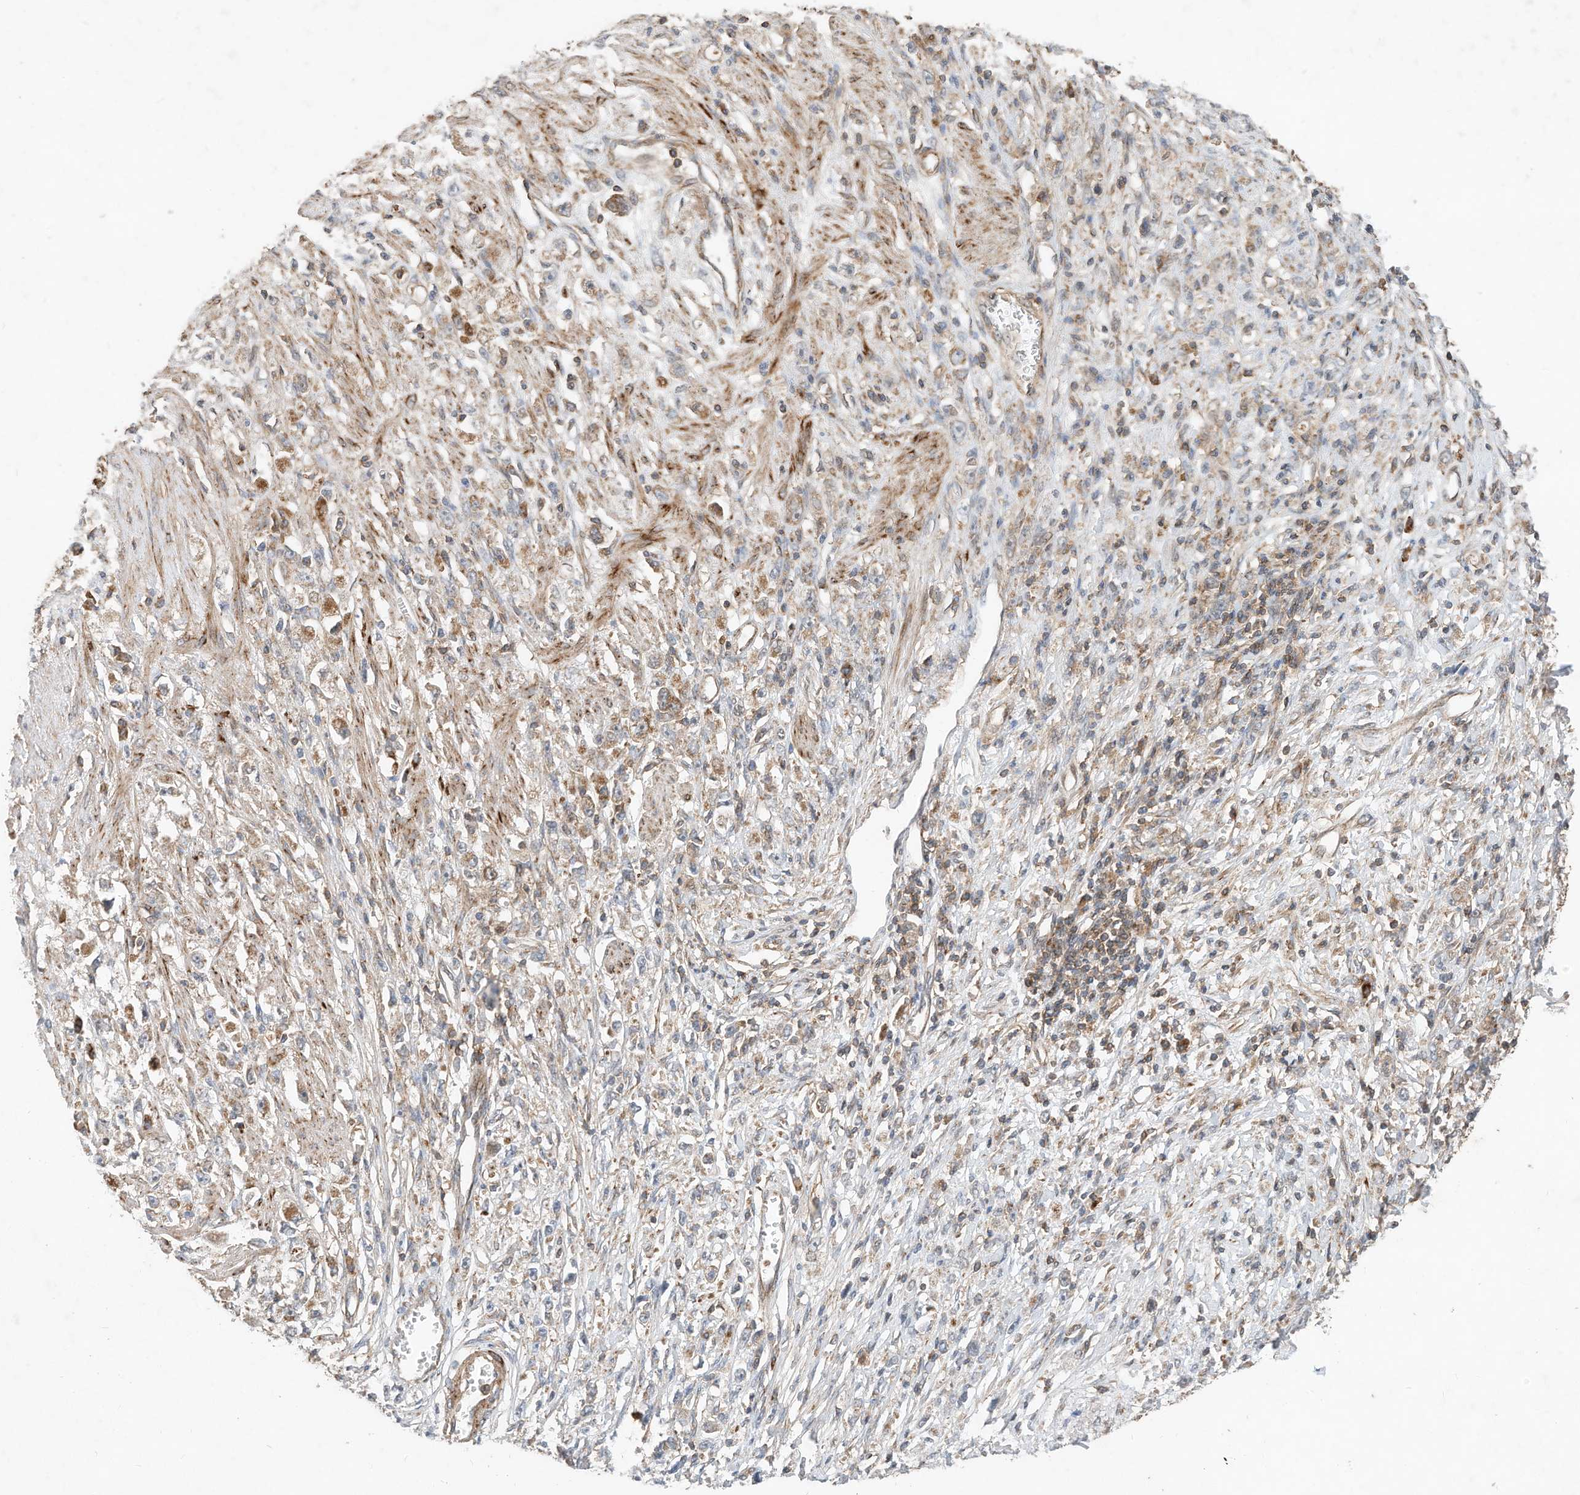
{"staining": {"intensity": "moderate", "quantity": "<25%", "location": "cytoplasmic/membranous"}, "tissue": "stomach cancer", "cell_type": "Tumor cells", "image_type": "cancer", "snomed": [{"axis": "morphology", "description": "Adenocarcinoma, NOS"}, {"axis": "topography", "description": "Stomach"}], "caption": "Immunohistochemistry (IHC) image of stomach adenocarcinoma stained for a protein (brown), which reveals low levels of moderate cytoplasmic/membranous positivity in approximately <25% of tumor cells.", "gene": "CPAMD8", "patient": {"sex": "female", "age": 59}}